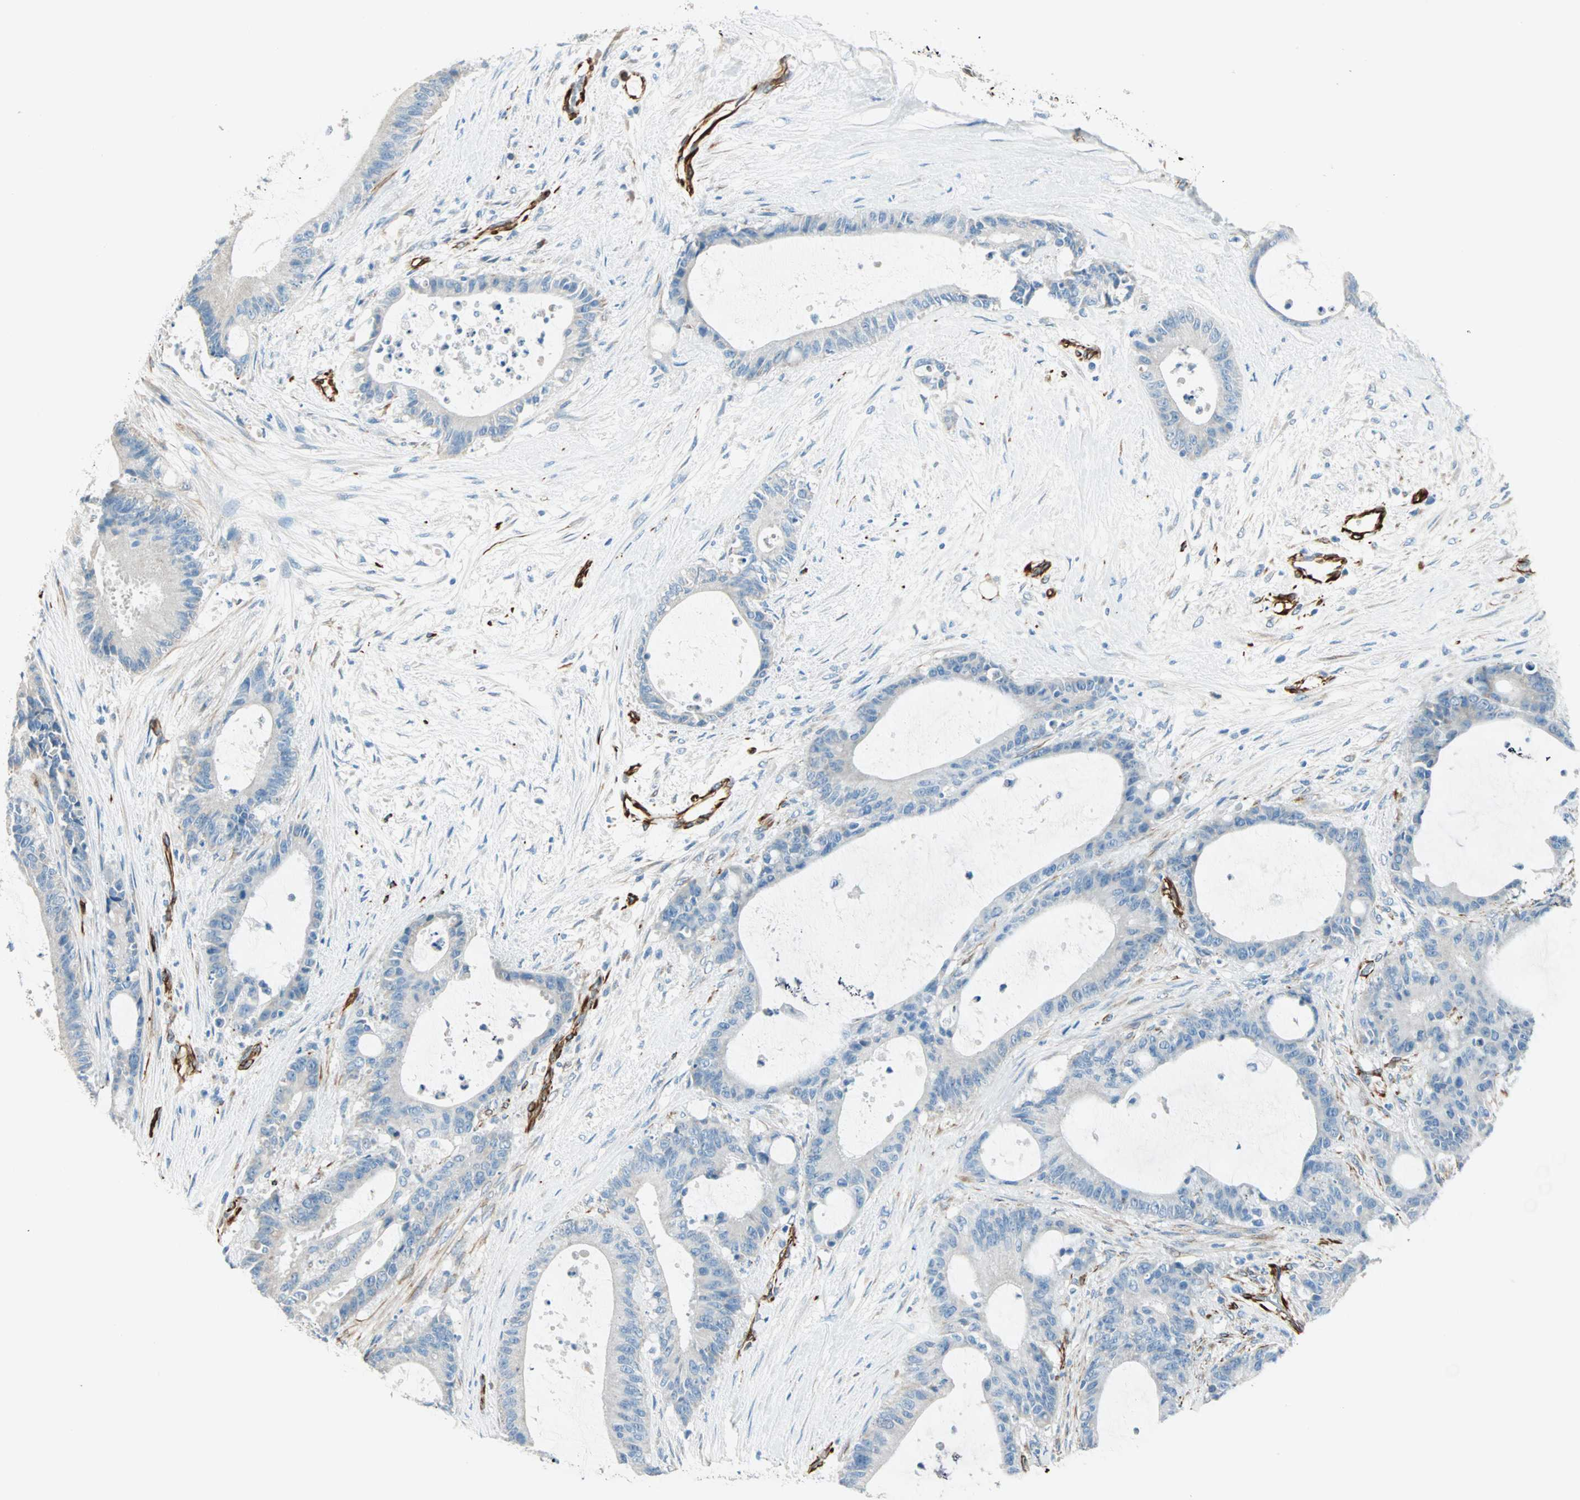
{"staining": {"intensity": "negative", "quantity": "none", "location": "none"}, "tissue": "liver cancer", "cell_type": "Tumor cells", "image_type": "cancer", "snomed": [{"axis": "morphology", "description": "Cholangiocarcinoma"}, {"axis": "topography", "description": "Liver"}], "caption": "This image is of liver cholangiocarcinoma stained with IHC to label a protein in brown with the nuclei are counter-stained blue. There is no expression in tumor cells.", "gene": "NES", "patient": {"sex": "female", "age": 73}}